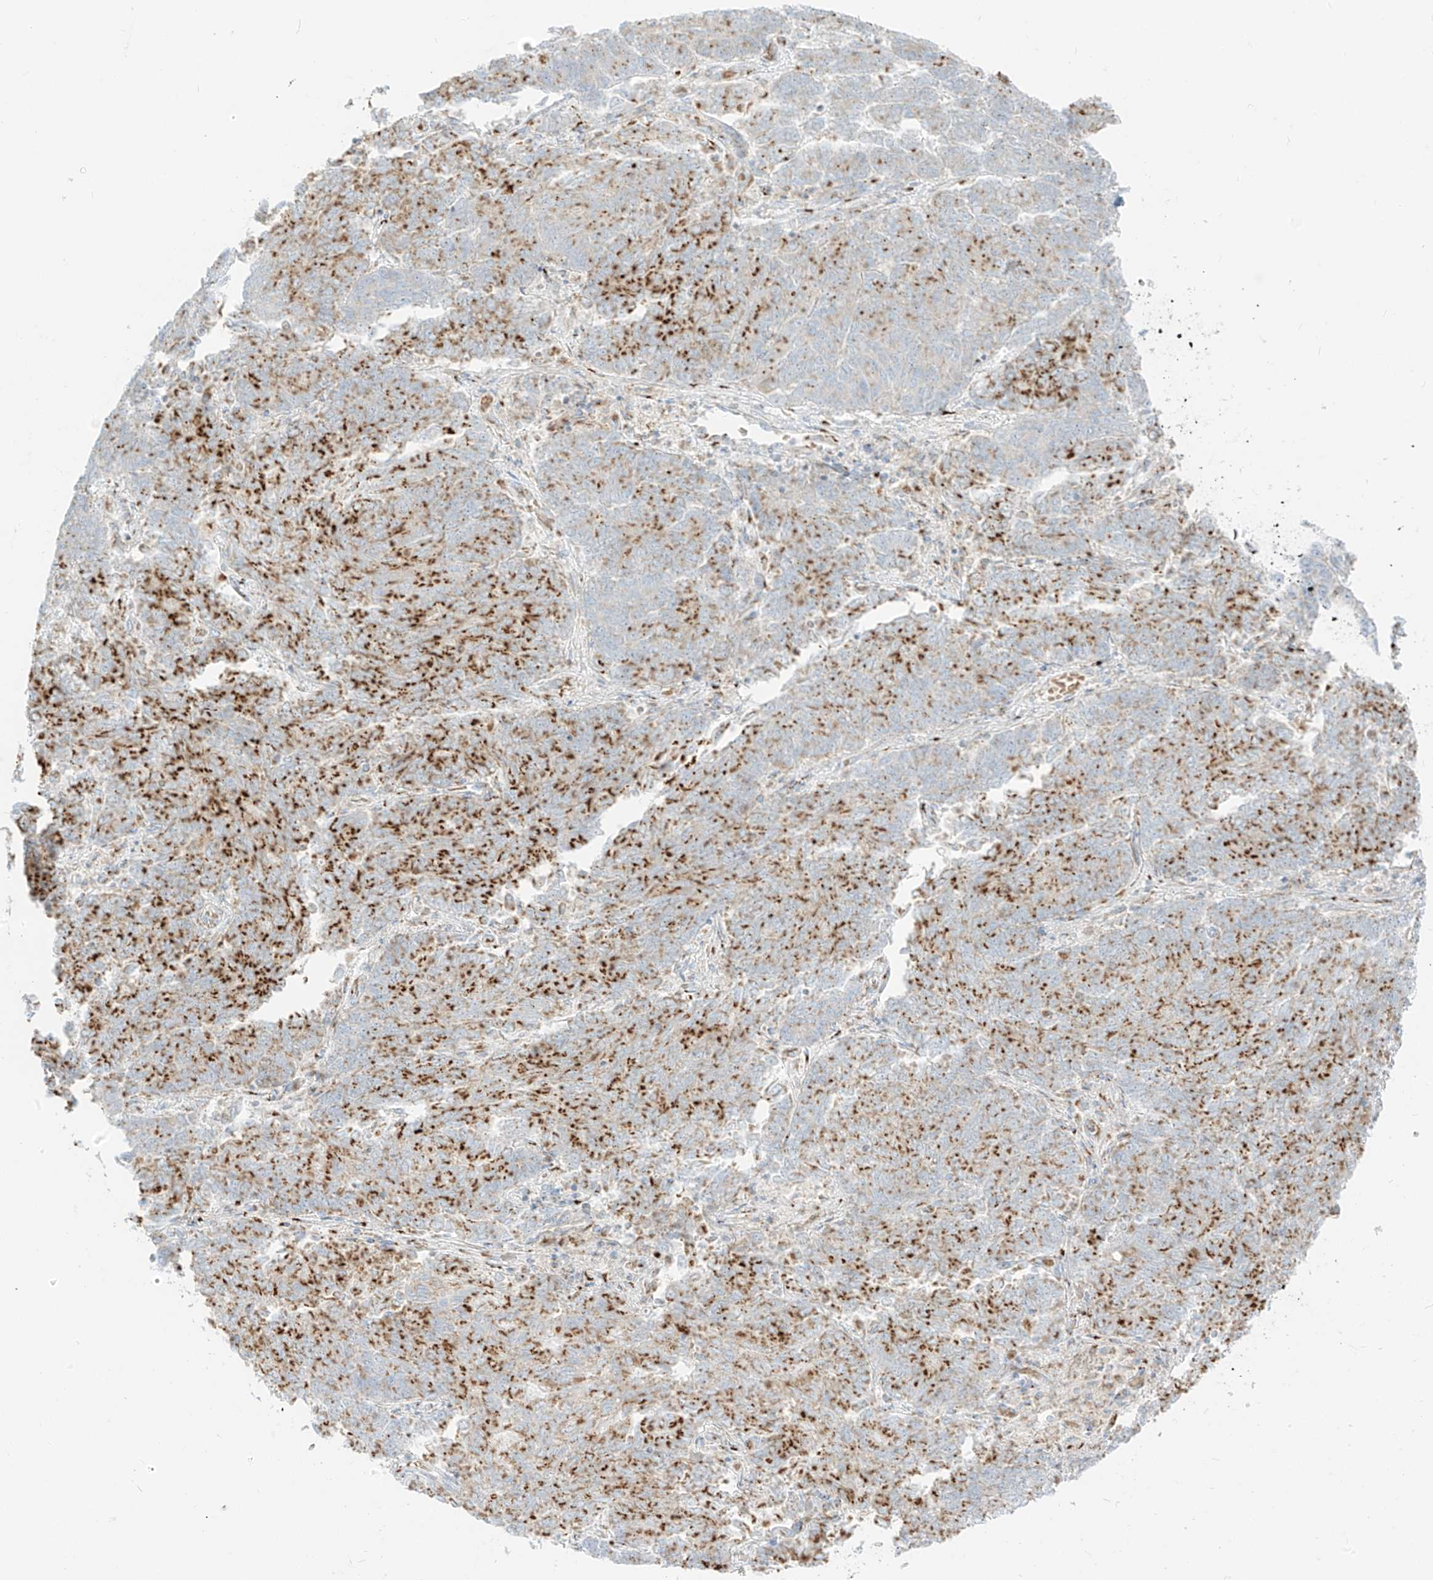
{"staining": {"intensity": "moderate", "quantity": "25%-75%", "location": "cytoplasmic/membranous"}, "tissue": "endometrial cancer", "cell_type": "Tumor cells", "image_type": "cancer", "snomed": [{"axis": "morphology", "description": "Adenocarcinoma, NOS"}, {"axis": "topography", "description": "Endometrium"}], "caption": "A medium amount of moderate cytoplasmic/membranous staining is seen in approximately 25%-75% of tumor cells in endometrial adenocarcinoma tissue.", "gene": "TMEM87B", "patient": {"sex": "female", "age": 80}}